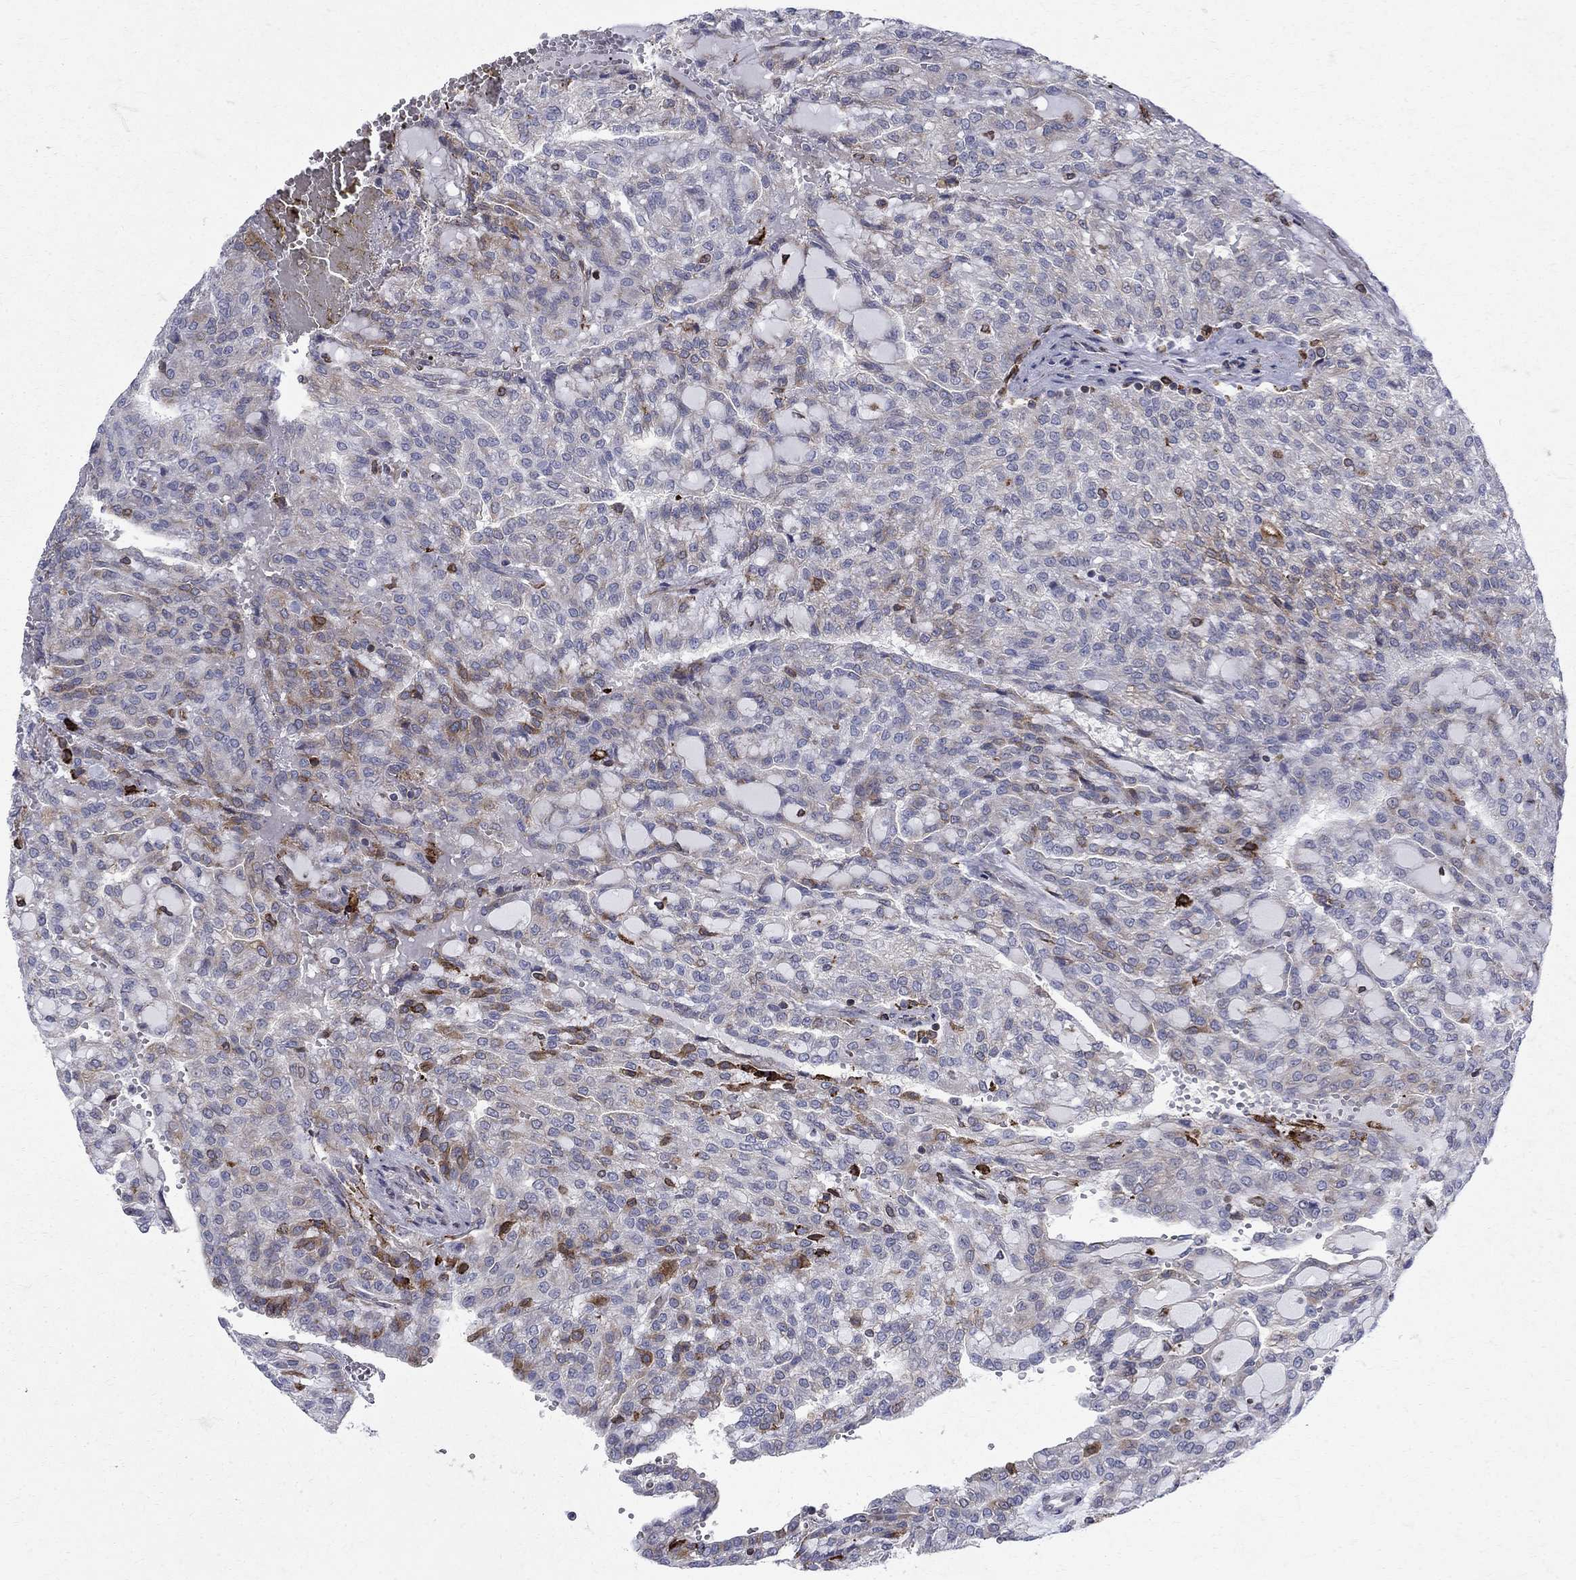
{"staining": {"intensity": "strong", "quantity": "<25%", "location": "cytoplasmic/membranous"}, "tissue": "renal cancer", "cell_type": "Tumor cells", "image_type": "cancer", "snomed": [{"axis": "morphology", "description": "Adenocarcinoma, NOS"}, {"axis": "topography", "description": "Kidney"}], "caption": "Renal cancer (adenocarcinoma) was stained to show a protein in brown. There is medium levels of strong cytoplasmic/membranous expression in approximately <25% of tumor cells. The protein of interest is shown in brown color, while the nuclei are stained blue.", "gene": "CAB39L", "patient": {"sex": "male", "age": 63}}